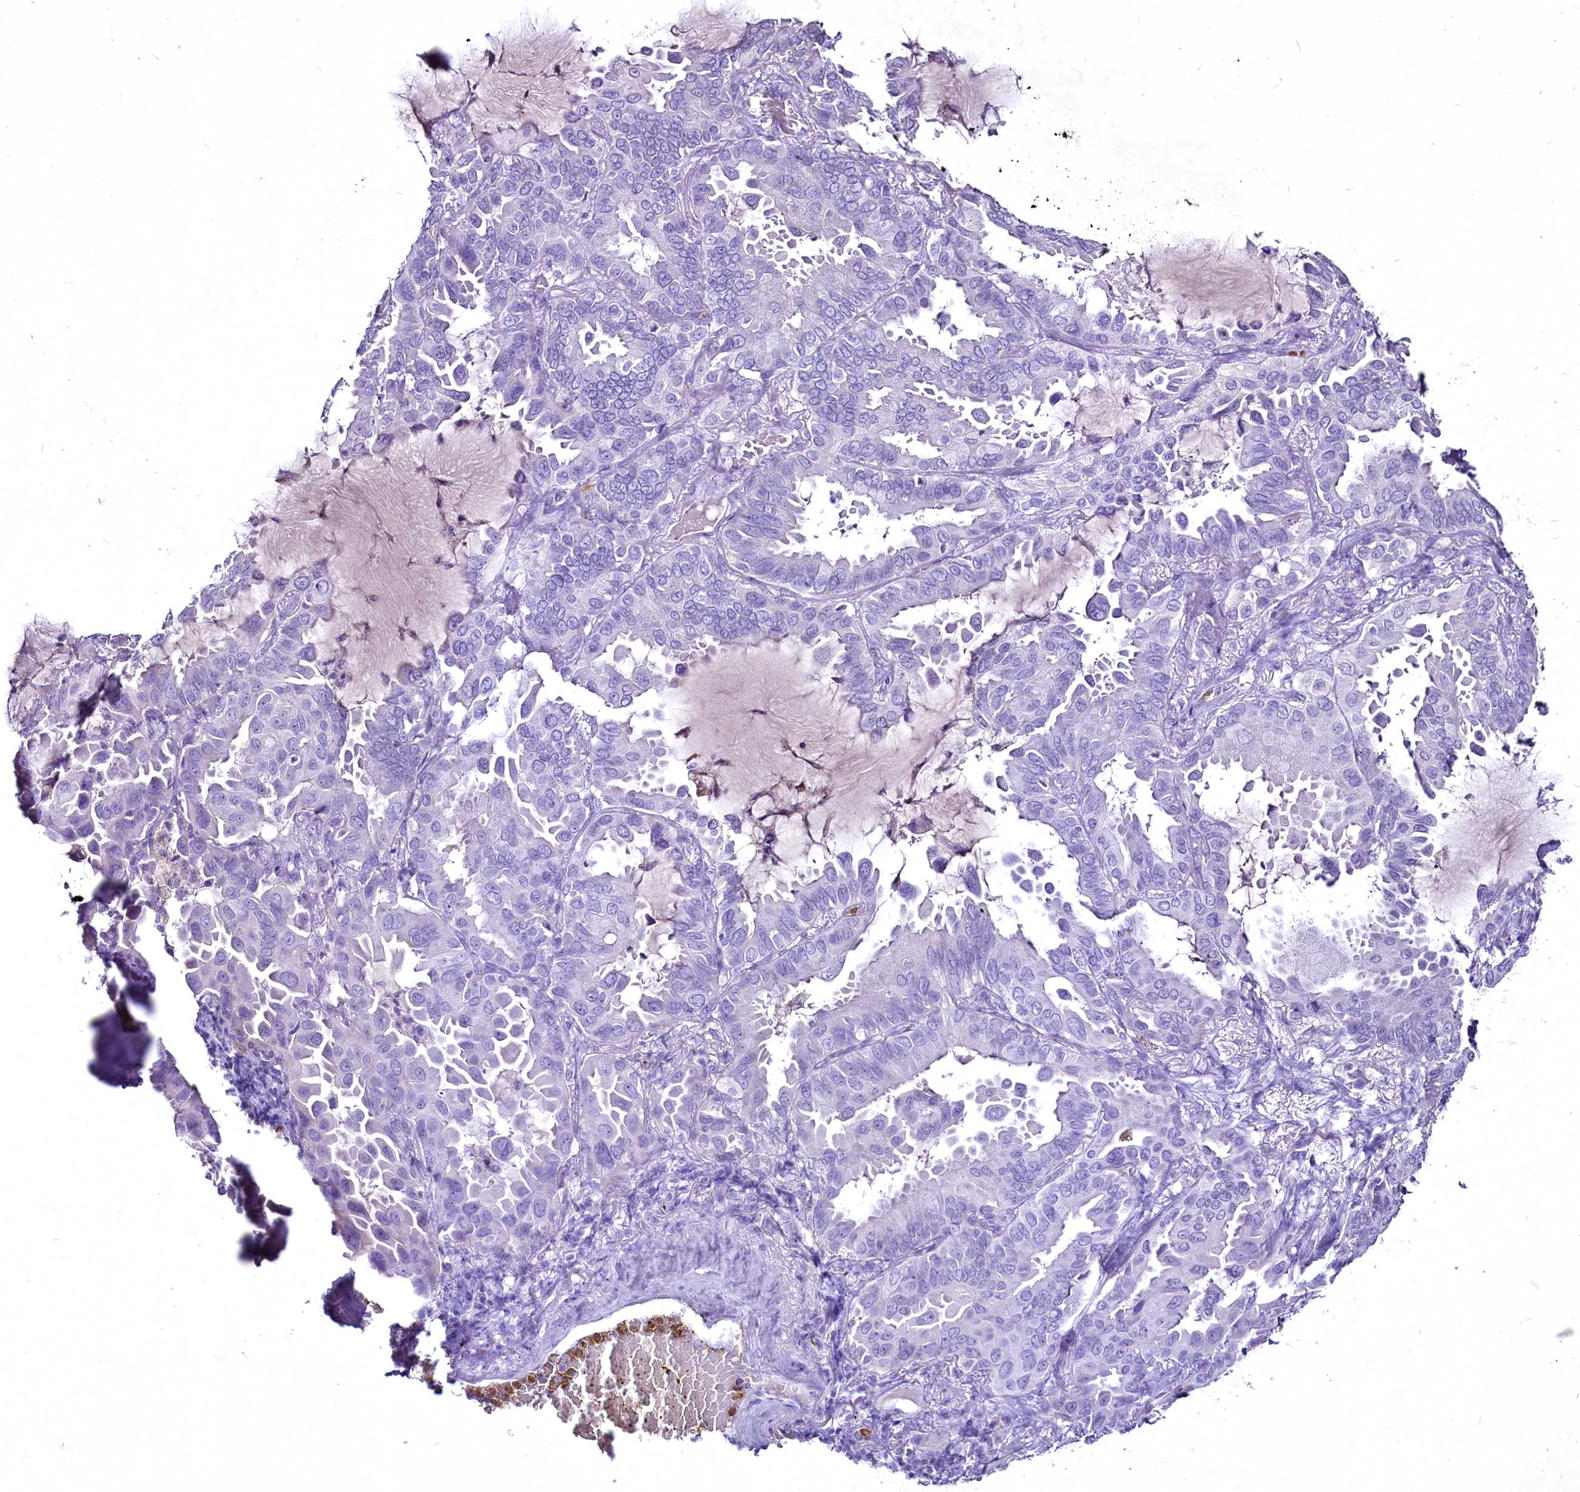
{"staining": {"intensity": "negative", "quantity": "none", "location": "none"}, "tissue": "lung cancer", "cell_type": "Tumor cells", "image_type": "cancer", "snomed": [{"axis": "morphology", "description": "Adenocarcinoma, NOS"}, {"axis": "topography", "description": "Lung"}], "caption": "Micrograph shows no significant protein staining in tumor cells of lung cancer.", "gene": "FAM209B", "patient": {"sex": "male", "age": 64}}